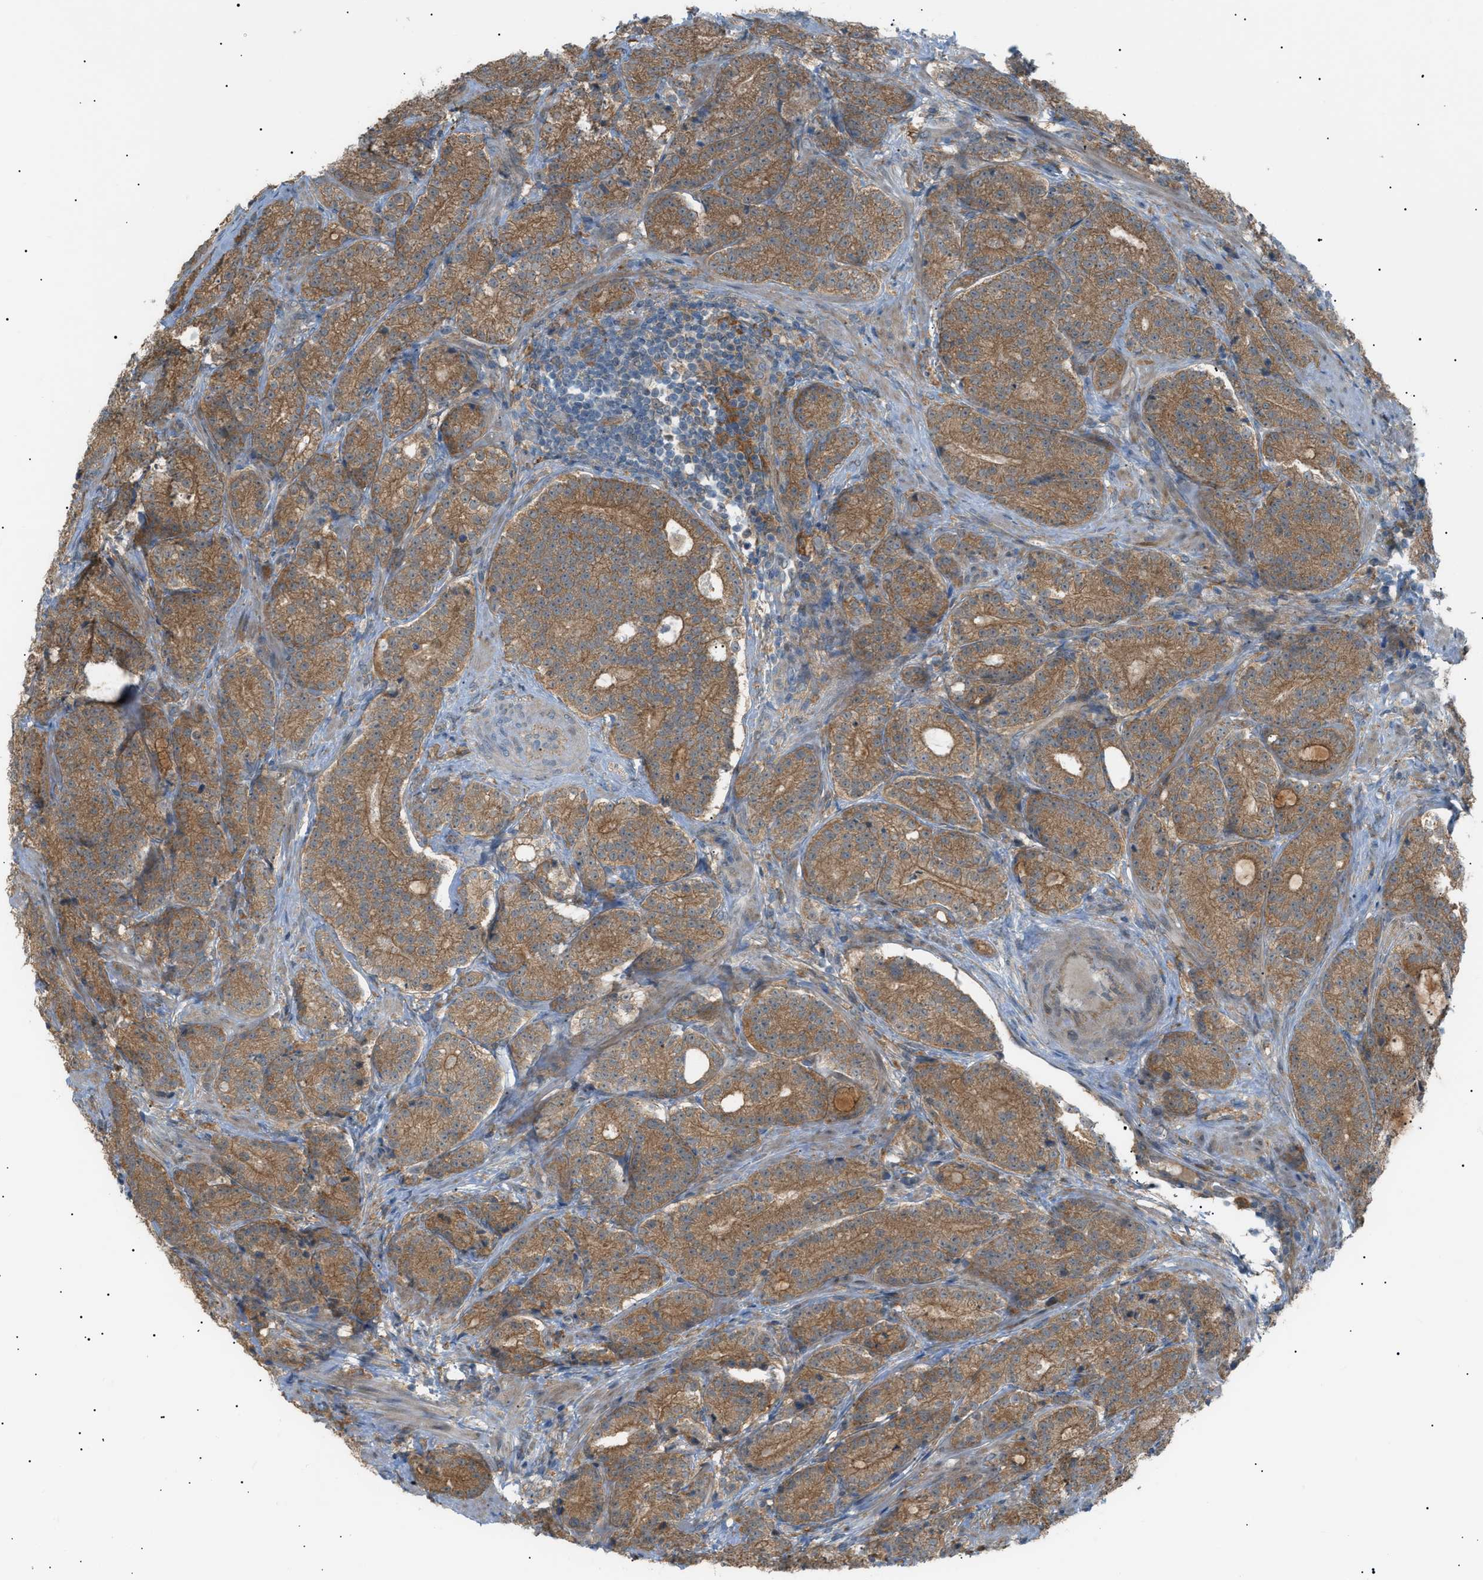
{"staining": {"intensity": "strong", "quantity": ">75%", "location": "cytoplasmic/membranous"}, "tissue": "prostate cancer", "cell_type": "Tumor cells", "image_type": "cancer", "snomed": [{"axis": "morphology", "description": "Adenocarcinoma, High grade"}, {"axis": "topography", "description": "Prostate"}], "caption": "An image of human prostate cancer (high-grade adenocarcinoma) stained for a protein demonstrates strong cytoplasmic/membranous brown staining in tumor cells.", "gene": "LPIN2", "patient": {"sex": "male", "age": 61}}